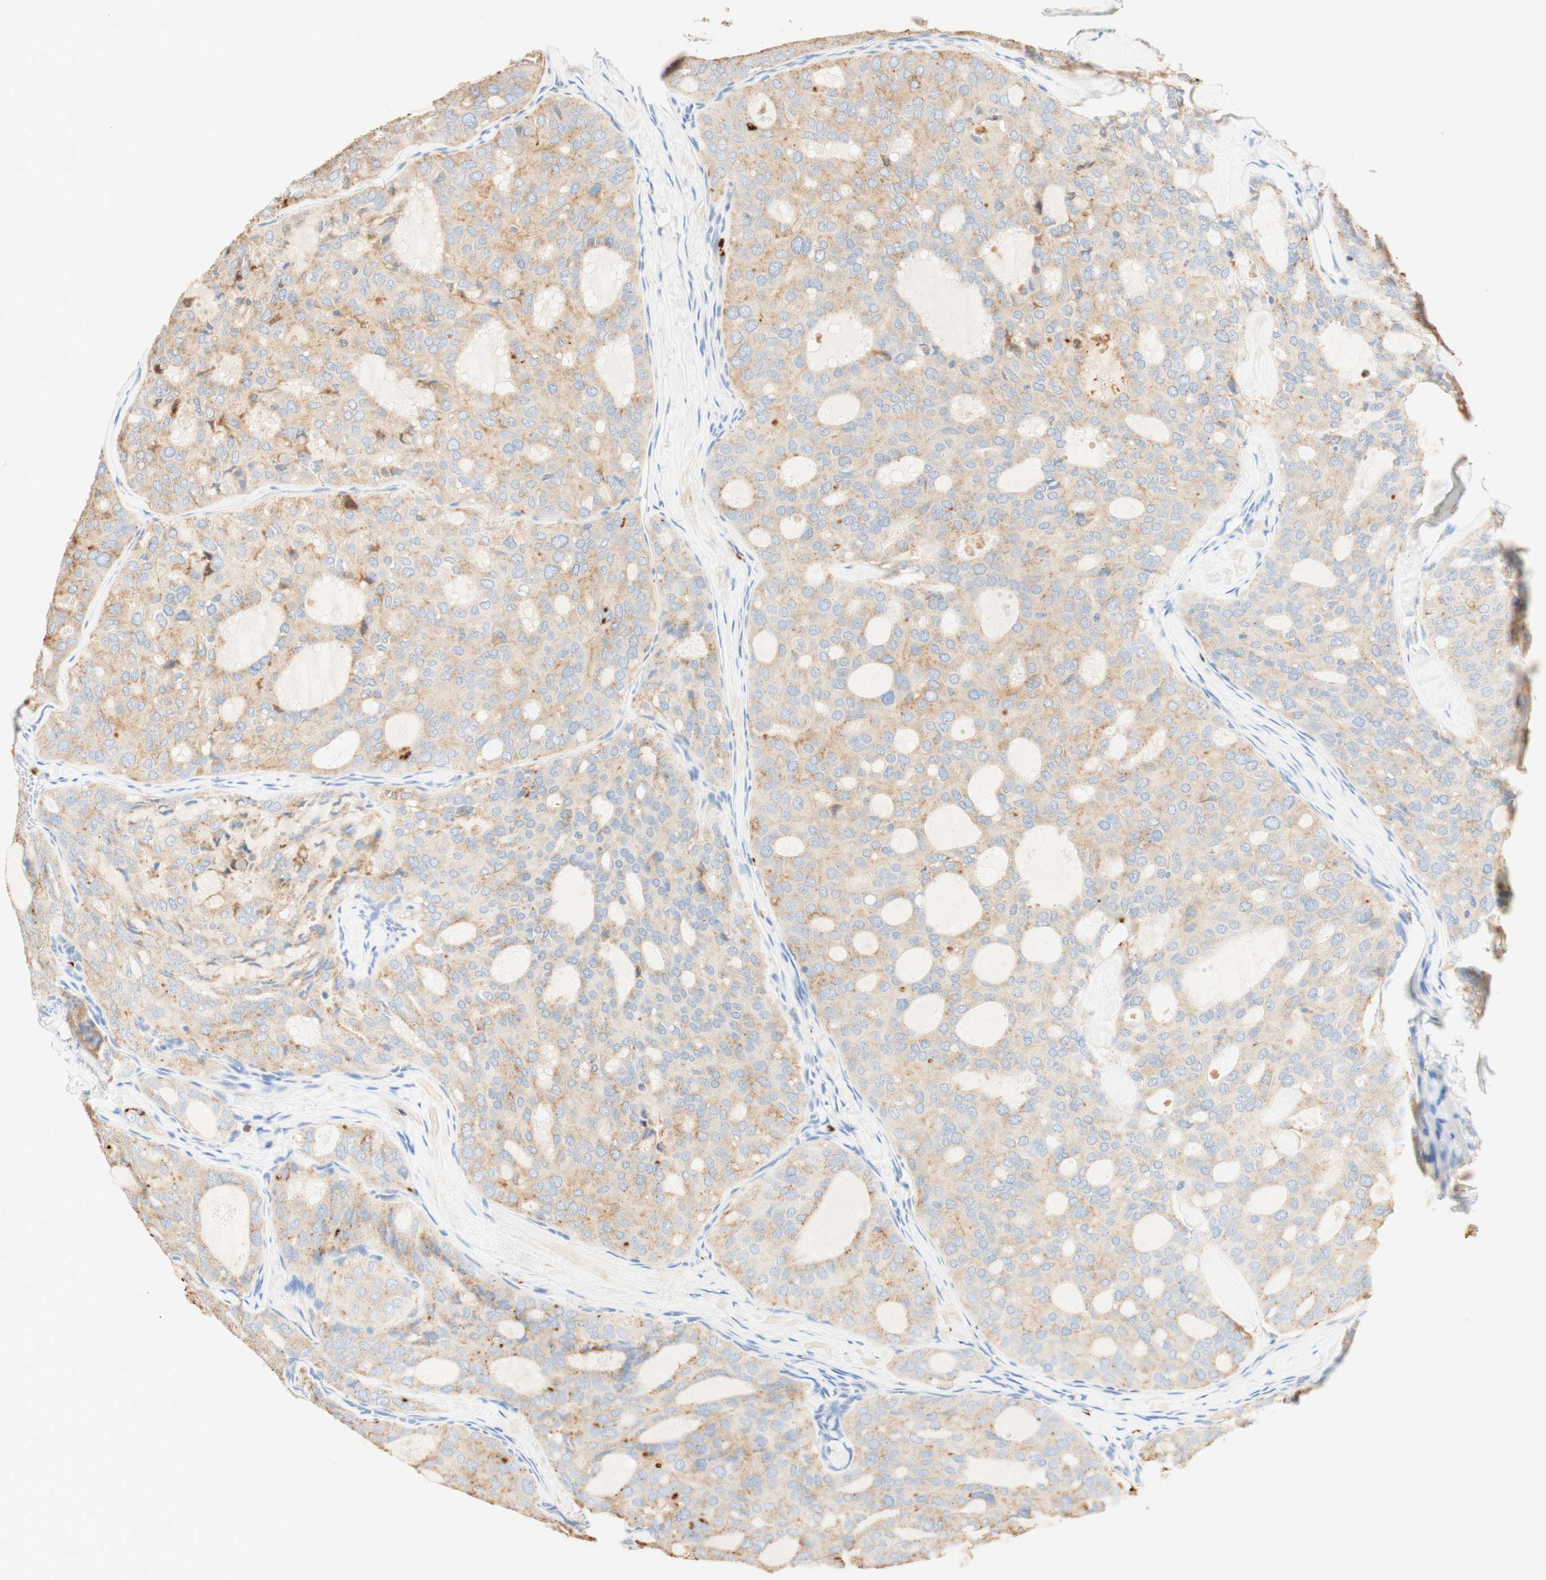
{"staining": {"intensity": "weak", "quantity": ">75%", "location": "cytoplasmic/membranous"}, "tissue": "thyroid cancer", "cell_type": "Tumor cells", "image_type": "cancer", "snomed": [{"axis": "morphology", "description": "Follicular adenoma carcinoma, NOS"}, {"axis": "topography", "description": "Thyroid gland"}], "caption": "Follicular adenoma carcinoma (thyroid) stained for a protein (brown) demonstrates weak cytoplasmic/membranous positive positivity in approximately >75% of tumor cells.", "gene": "CD63", "patient": {"sex": "male", "age": 75}}